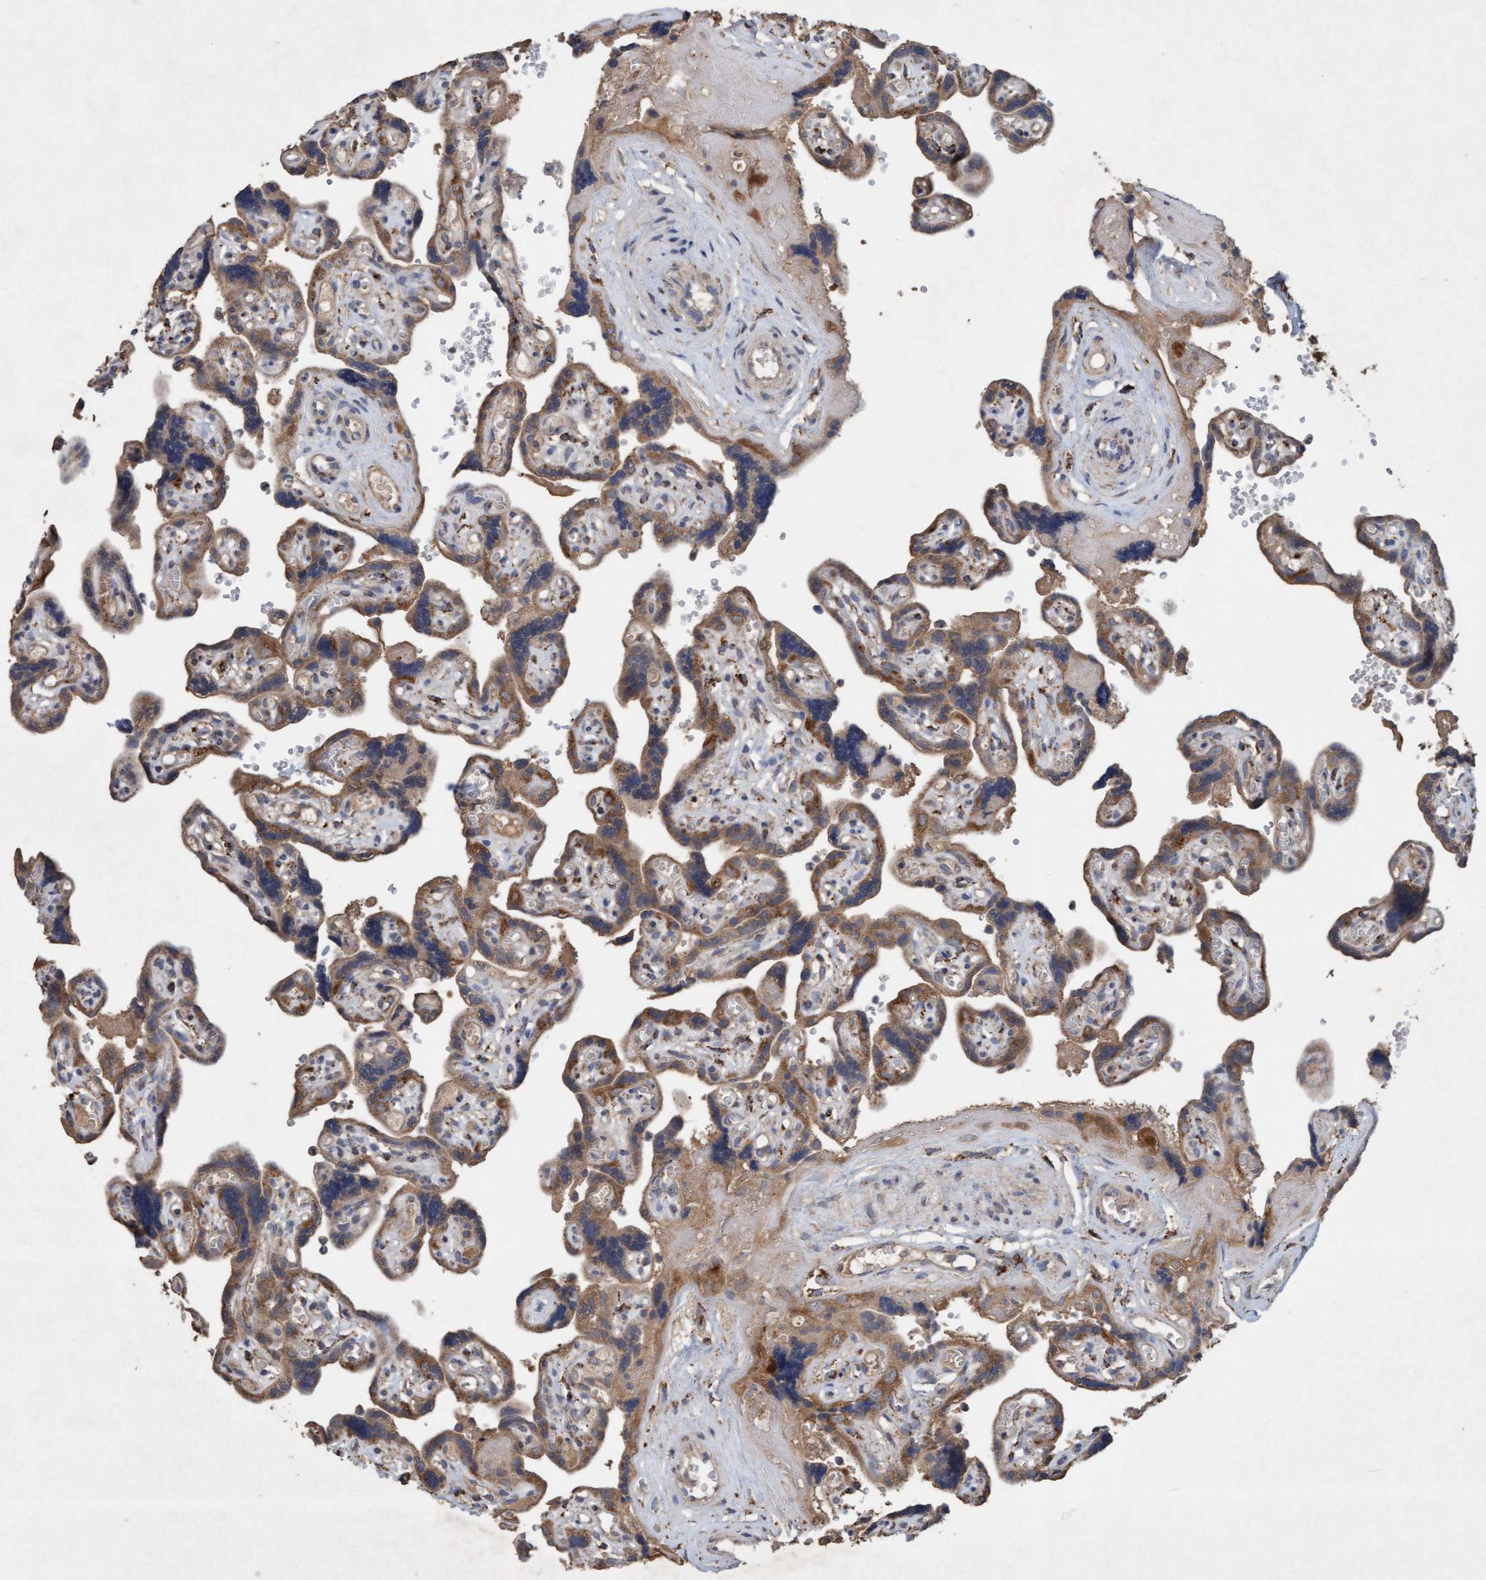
{"staining": {"intensity": "strong", "quantity": ">75%", "location": "cytoplasmic/membranous"}, "tissue": "placenta", "cell_type": "Decidual cells", "image_type": "normal", "snomed": [{"axis": "morphology", "description": "Normal tissue, NOS"}, {"axis": "topography", "description": "Placenta"}], "caption": "The micrograph demonstrates immunohistochemical staining of benign placenta. There is strong cytoplasmic/membranous expression is present in about >75% of decidual cells. The protein of interest is stained brown, and the nuclei are stained in blue (DAB (3,3'-diaminobenzidine) IHC with brightfield microscopy, high magnification).", "gene": "ATPAF2", "patient": {"sex": "female", "age": 30}}